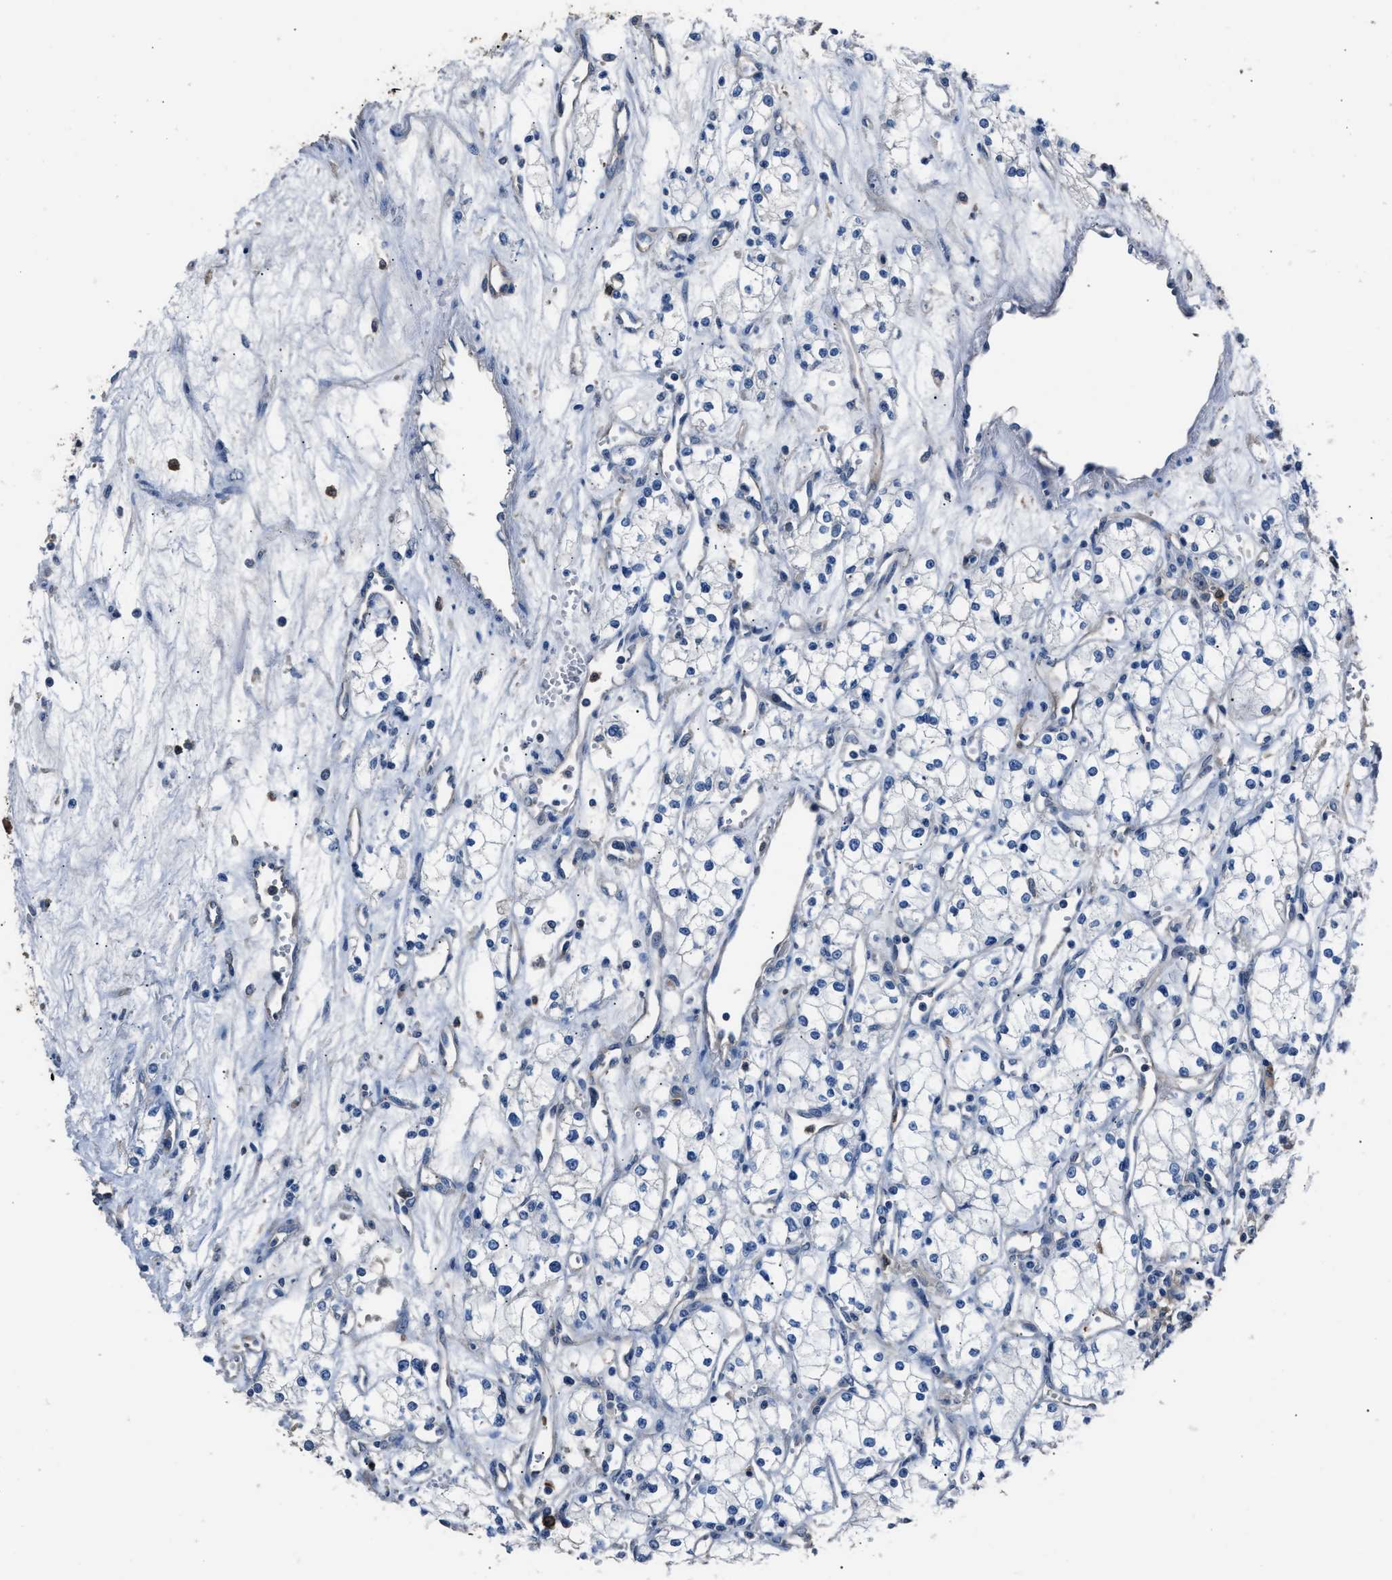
{"staining": {"intensity": "negative", "quantity": "none", "location": "none"}, "tissue": "renal cancer", "cell_type": "Tumor cells", "image_type": "cancer", "snomed": [{"axis": "morphology", "description": "Adenocarcinoma, NOS"}, {"axis": "topography", "description": "Kidney"}], "caption": "Immunohistochemical staining of human renal cancer displays no significant staining in tumor cells.", "gene": "GSTP1", "patient": {"sex": "male", "age": 59}}